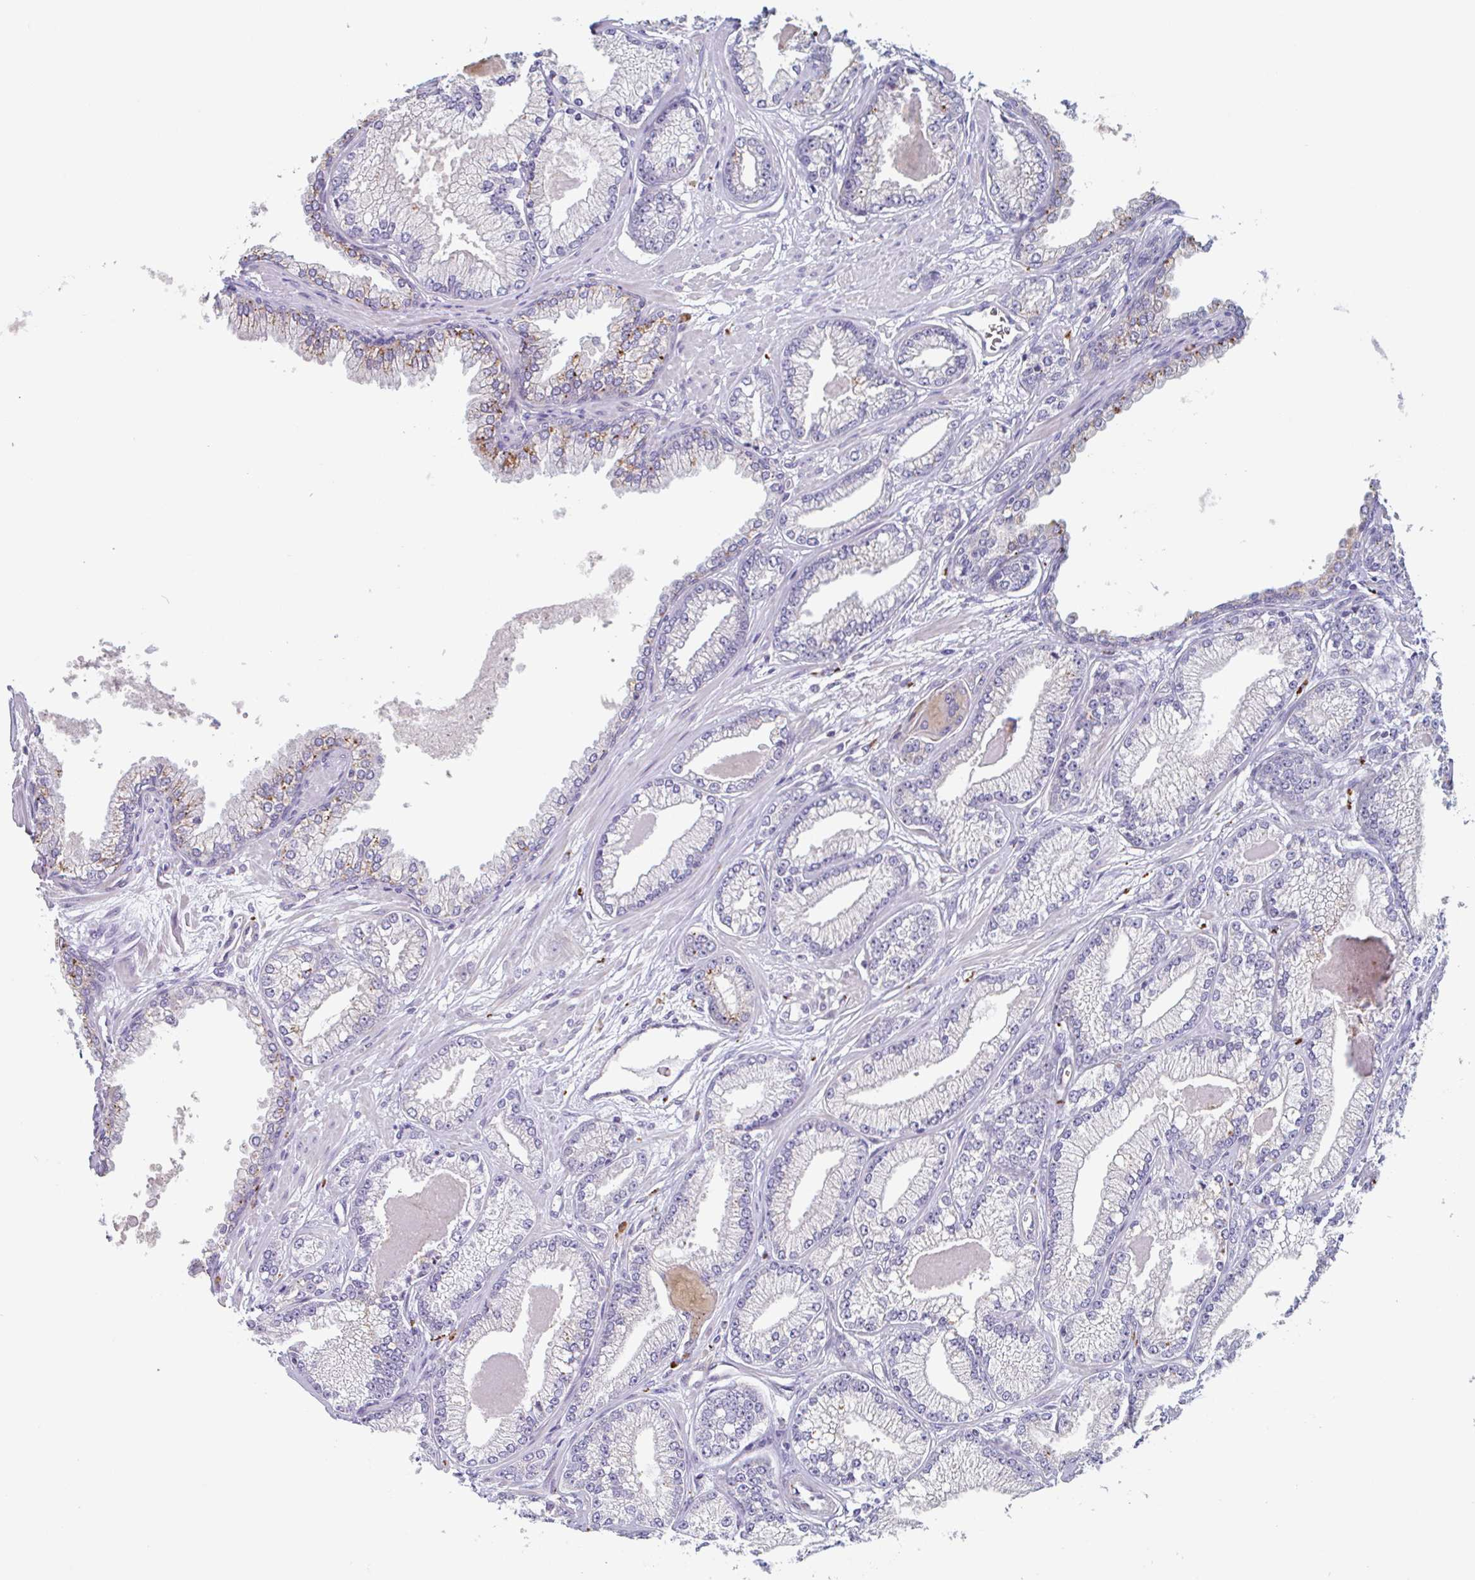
{"staining": {"intensity": "negative", "quantity": "none", "location": "none"}, "tissue": "prostate cancer", "cell_type": "Tumor cells", "image_type": "cancer", "snomed": [{"axis": "morphology", "description": "Adenocarcinoma, Low grade"}, {"axis": "topography", "description": "Prostate"}], "caption": "This is an immunohistochemistry (IHC) photomicrograph of human prostate cancer (adenocarcinoma (low-grade)). There is no staining in tumor cells.", "gene": "LENG9", "patient": {"sex": "male", "age": 64}}